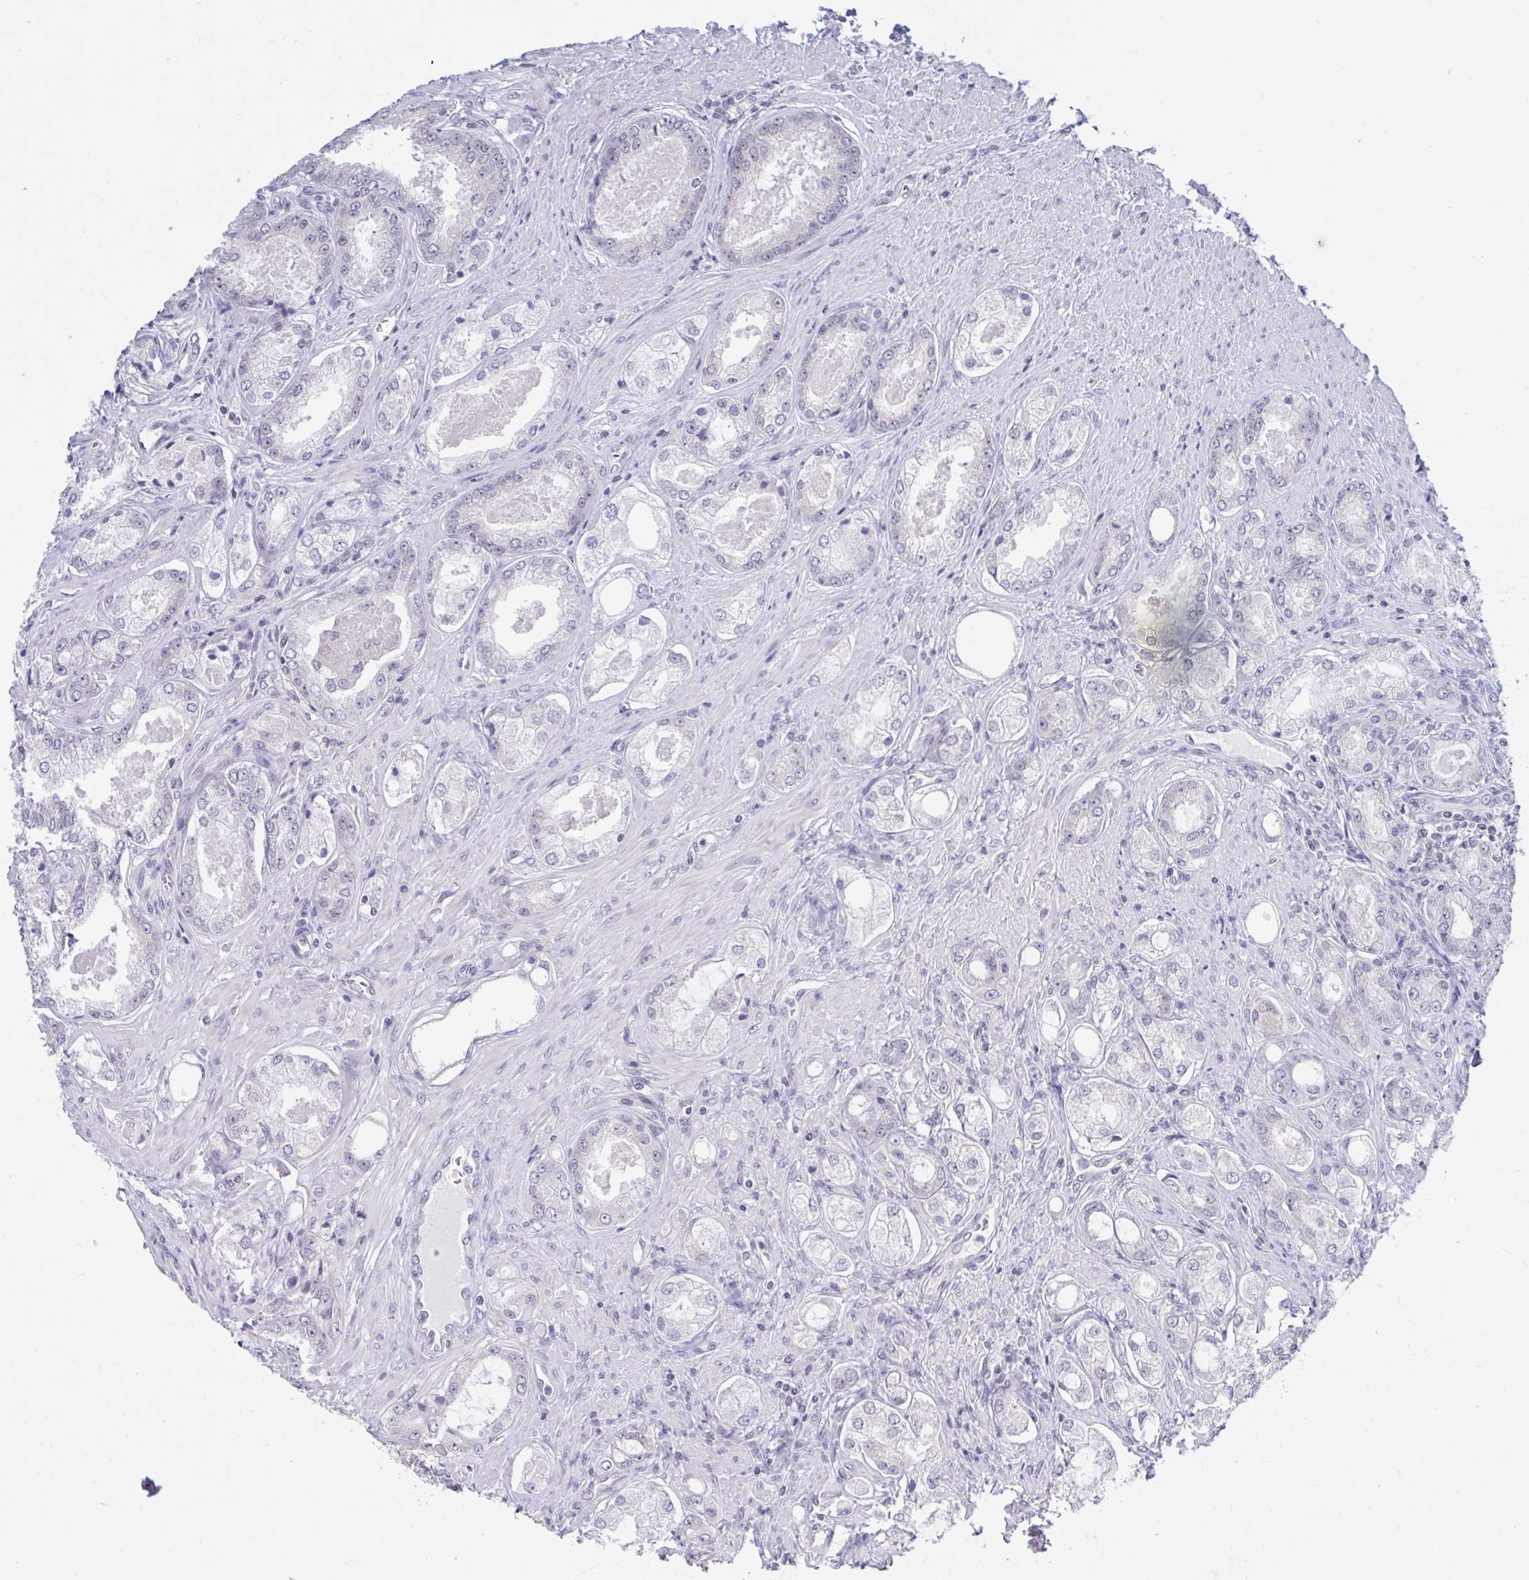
{"staining": {"intensity": "negative", "quantity": "none", "location": "none"}, "tissue": "prostate cancer", "cell_type": "Tumor cells", "image_type": "cancer", "snomed": [{"axis": "morphology", "description": "Adenocarcinoma, Low grade"}, {"axis": "topography", "description": "Prostate"}], "caption": "Immunohistochemistry photomicrograph of human prostate cancer (adenocarcinoma (low-grade)) stained for a protein (brown), which displays no staining in tumor cells.", "gene": "ARPP19", "patient": {"sex": "male", "age": 68}}